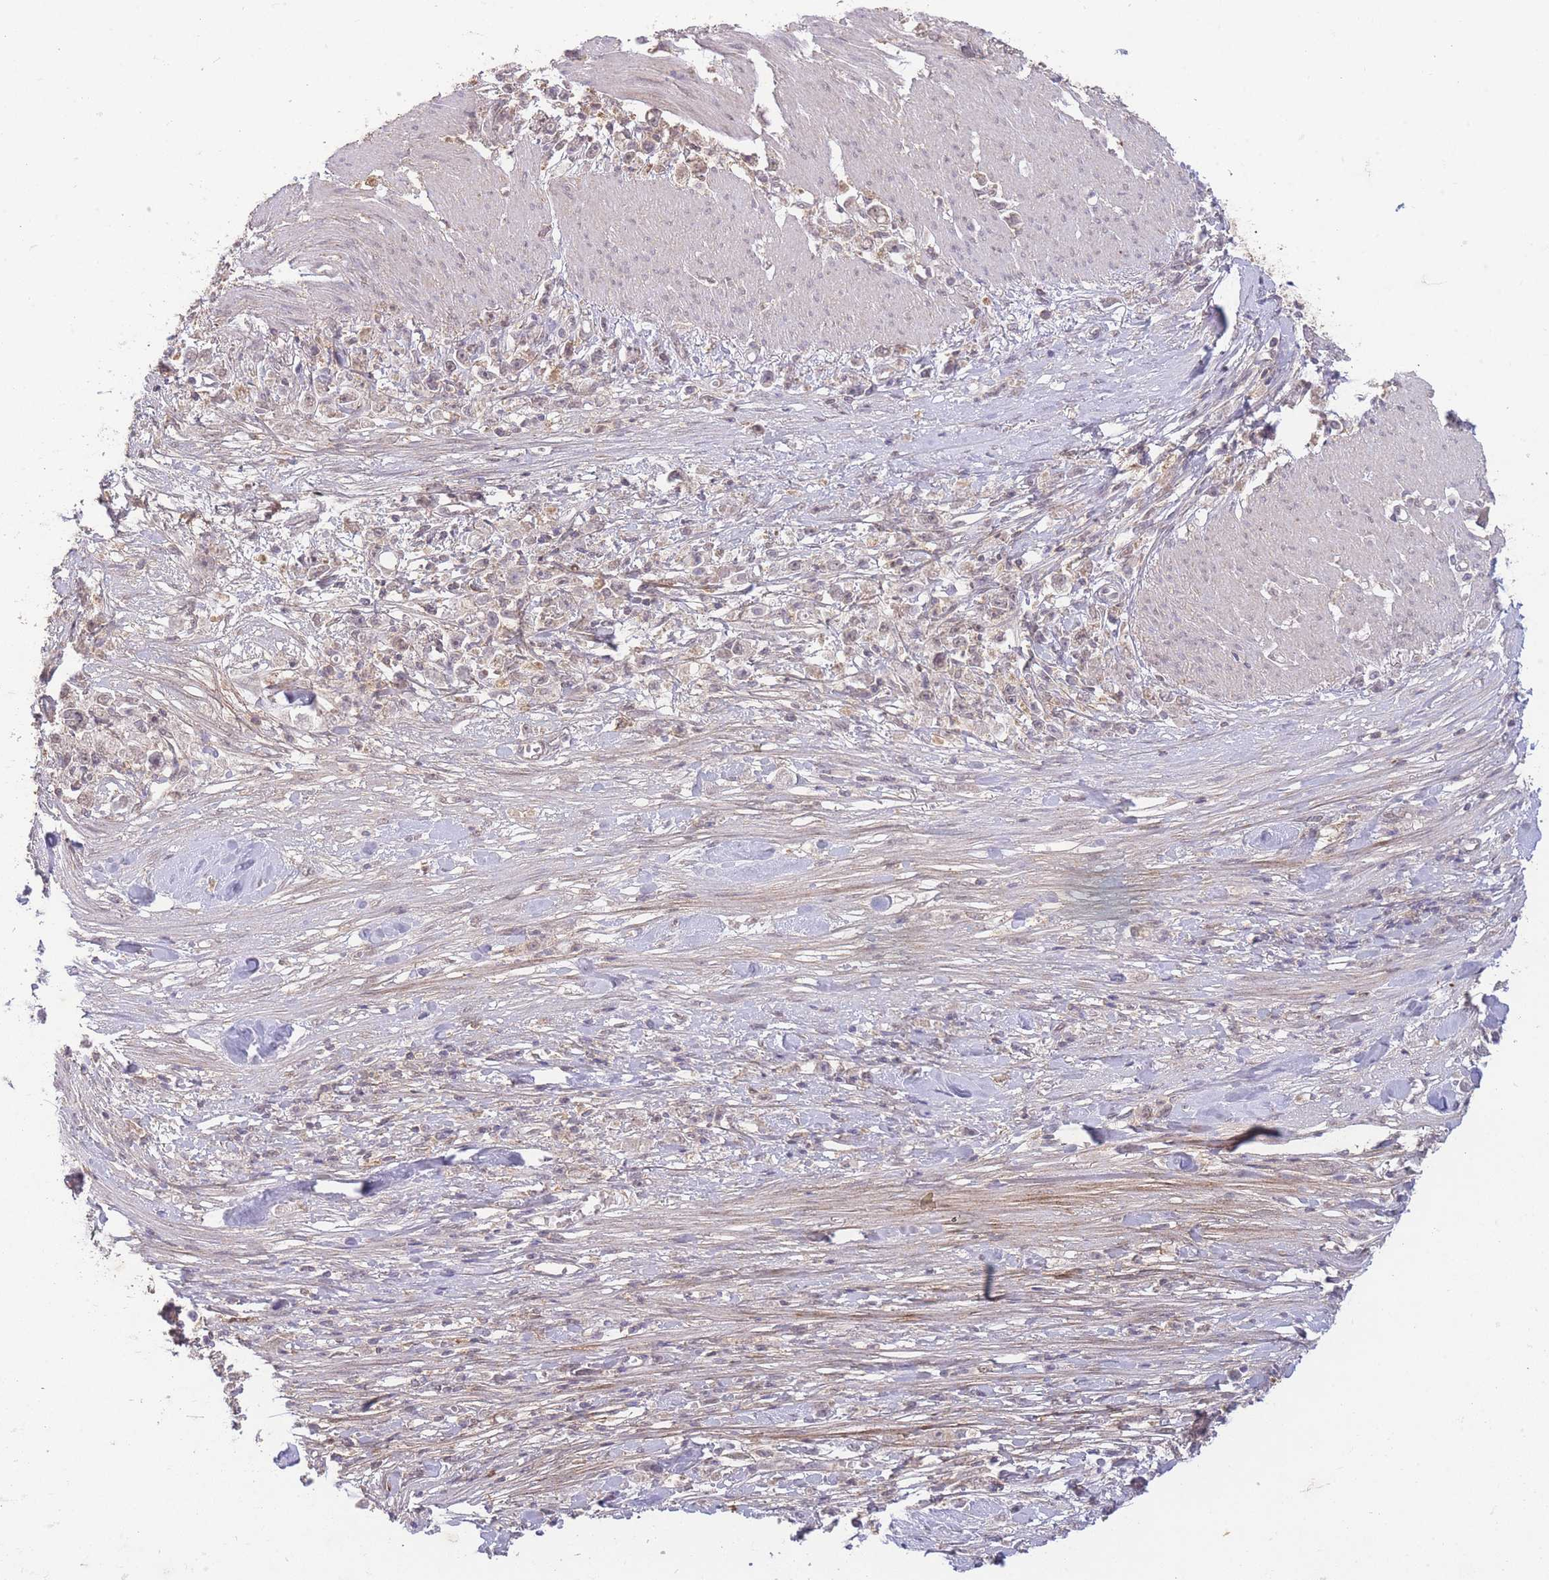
{"staining": {"intensity": "negative", "quantity": "none", "location": "none"}, "tissue": "stomach cancer", "cell_type": "Tumor cells", "image_type": "cancer", "snomed": [{"axis": "morphology", "description": "Adenocarcinoma, NOS"}, {"axis": "topography", "description": "Stomach"}], "caption": "Tumor cells are negative for brown protein staining in stomach cancer (adenocarcinoma).", "gene": "RNF144B", "patient": {"sex": "female", "age": 59}}